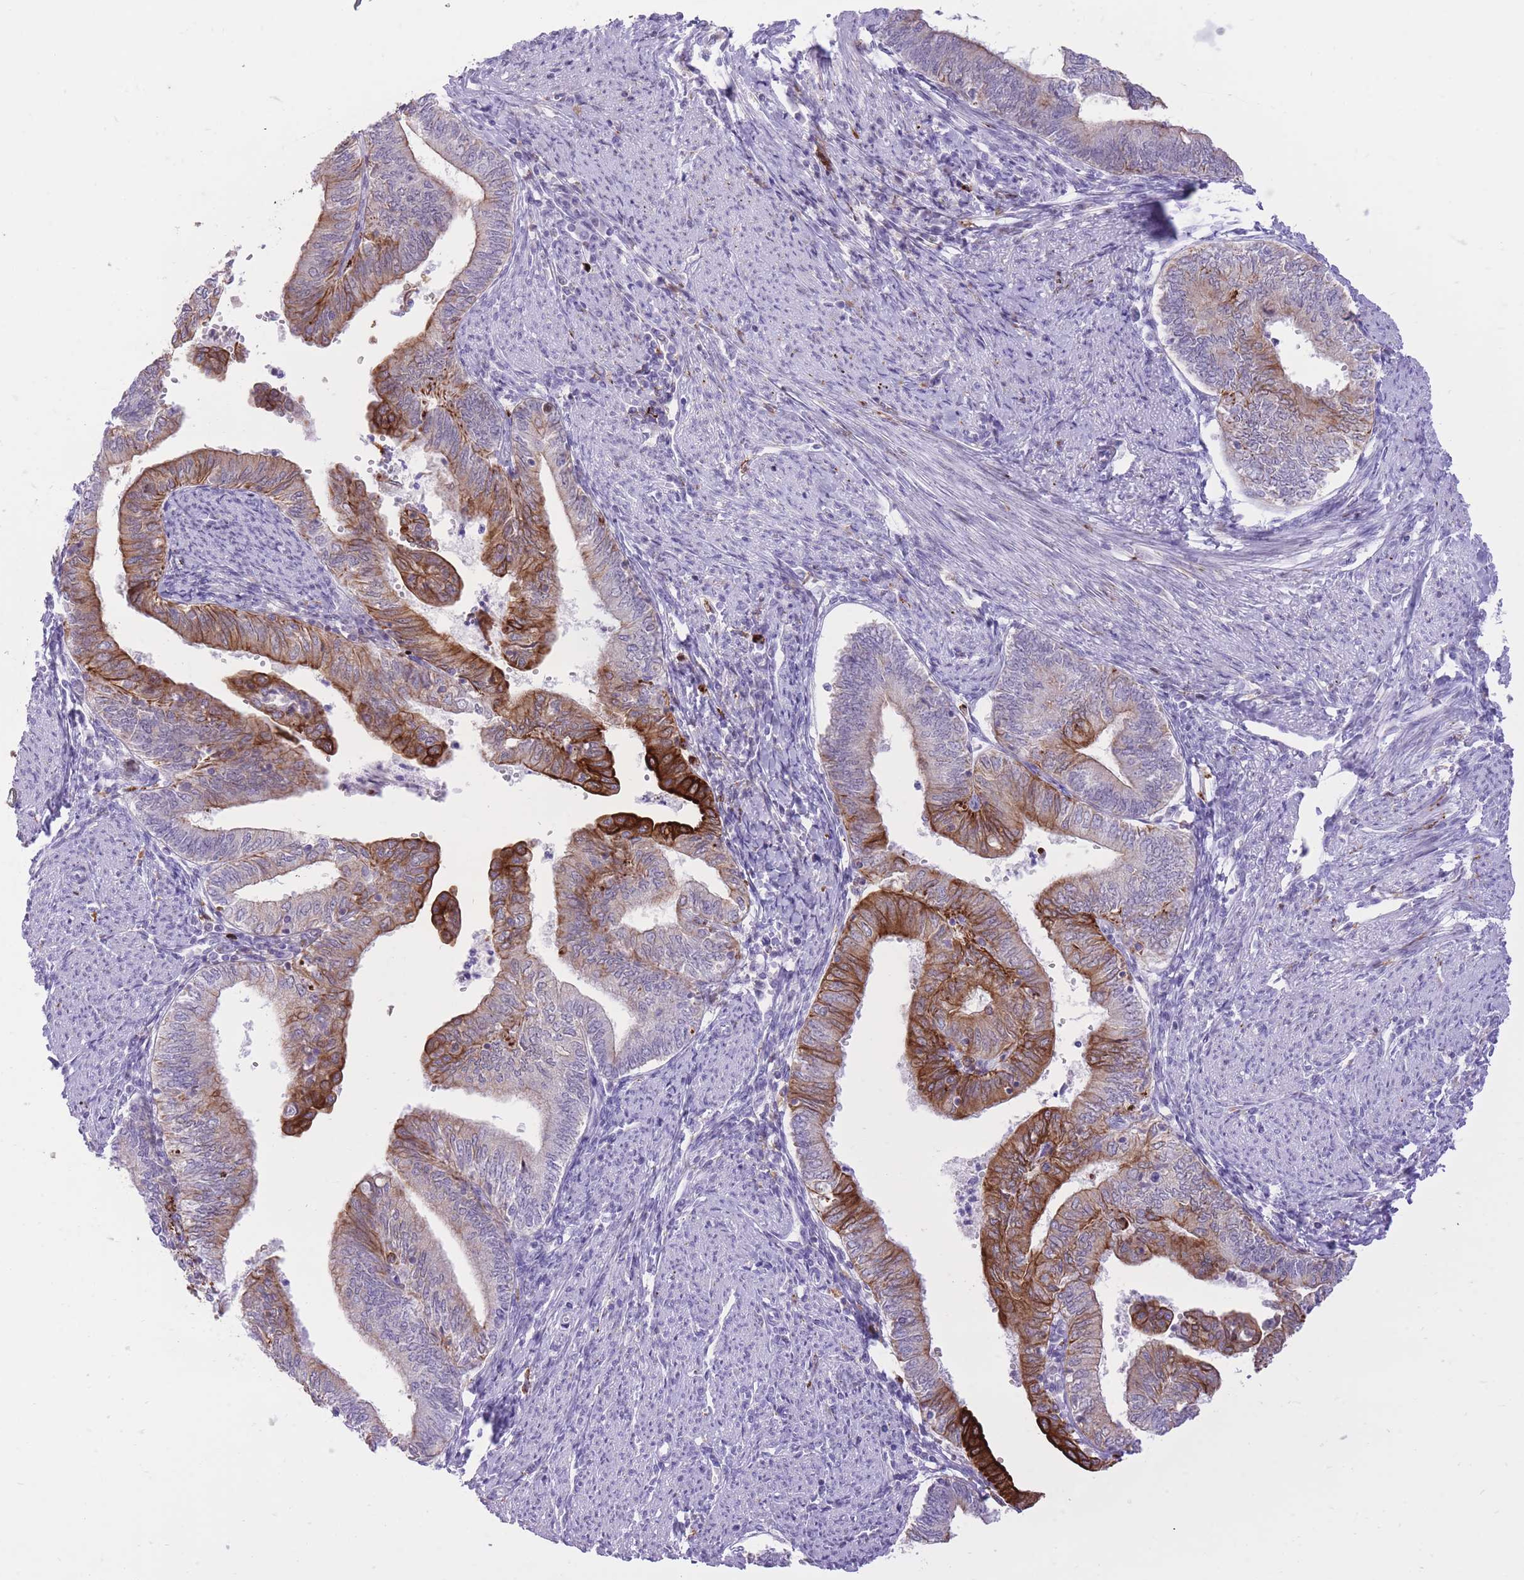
{"staining": {"intensity": "strong", "quantity": "25%-75%", "location": "cytoplasmic/membranous"}, "tissue": "endometrial cancer", "cell_type": "Tumor cells", "image_type": "cancer", "snomed": [{"axis": "morphology", "description": "Adenocarcinoma, NOS"}, {"axis": "topography", "description": "Endometrium"}], "caption": "There is high levels of strong cytoplasmic/membranous staining in tumor cells of endometrial cancer (adenocarcinoma), as demonstrated by immunohistochemical staining (brown color).", "gene": "MEIS3", "patient": {"sex": "female", "age": 66}}